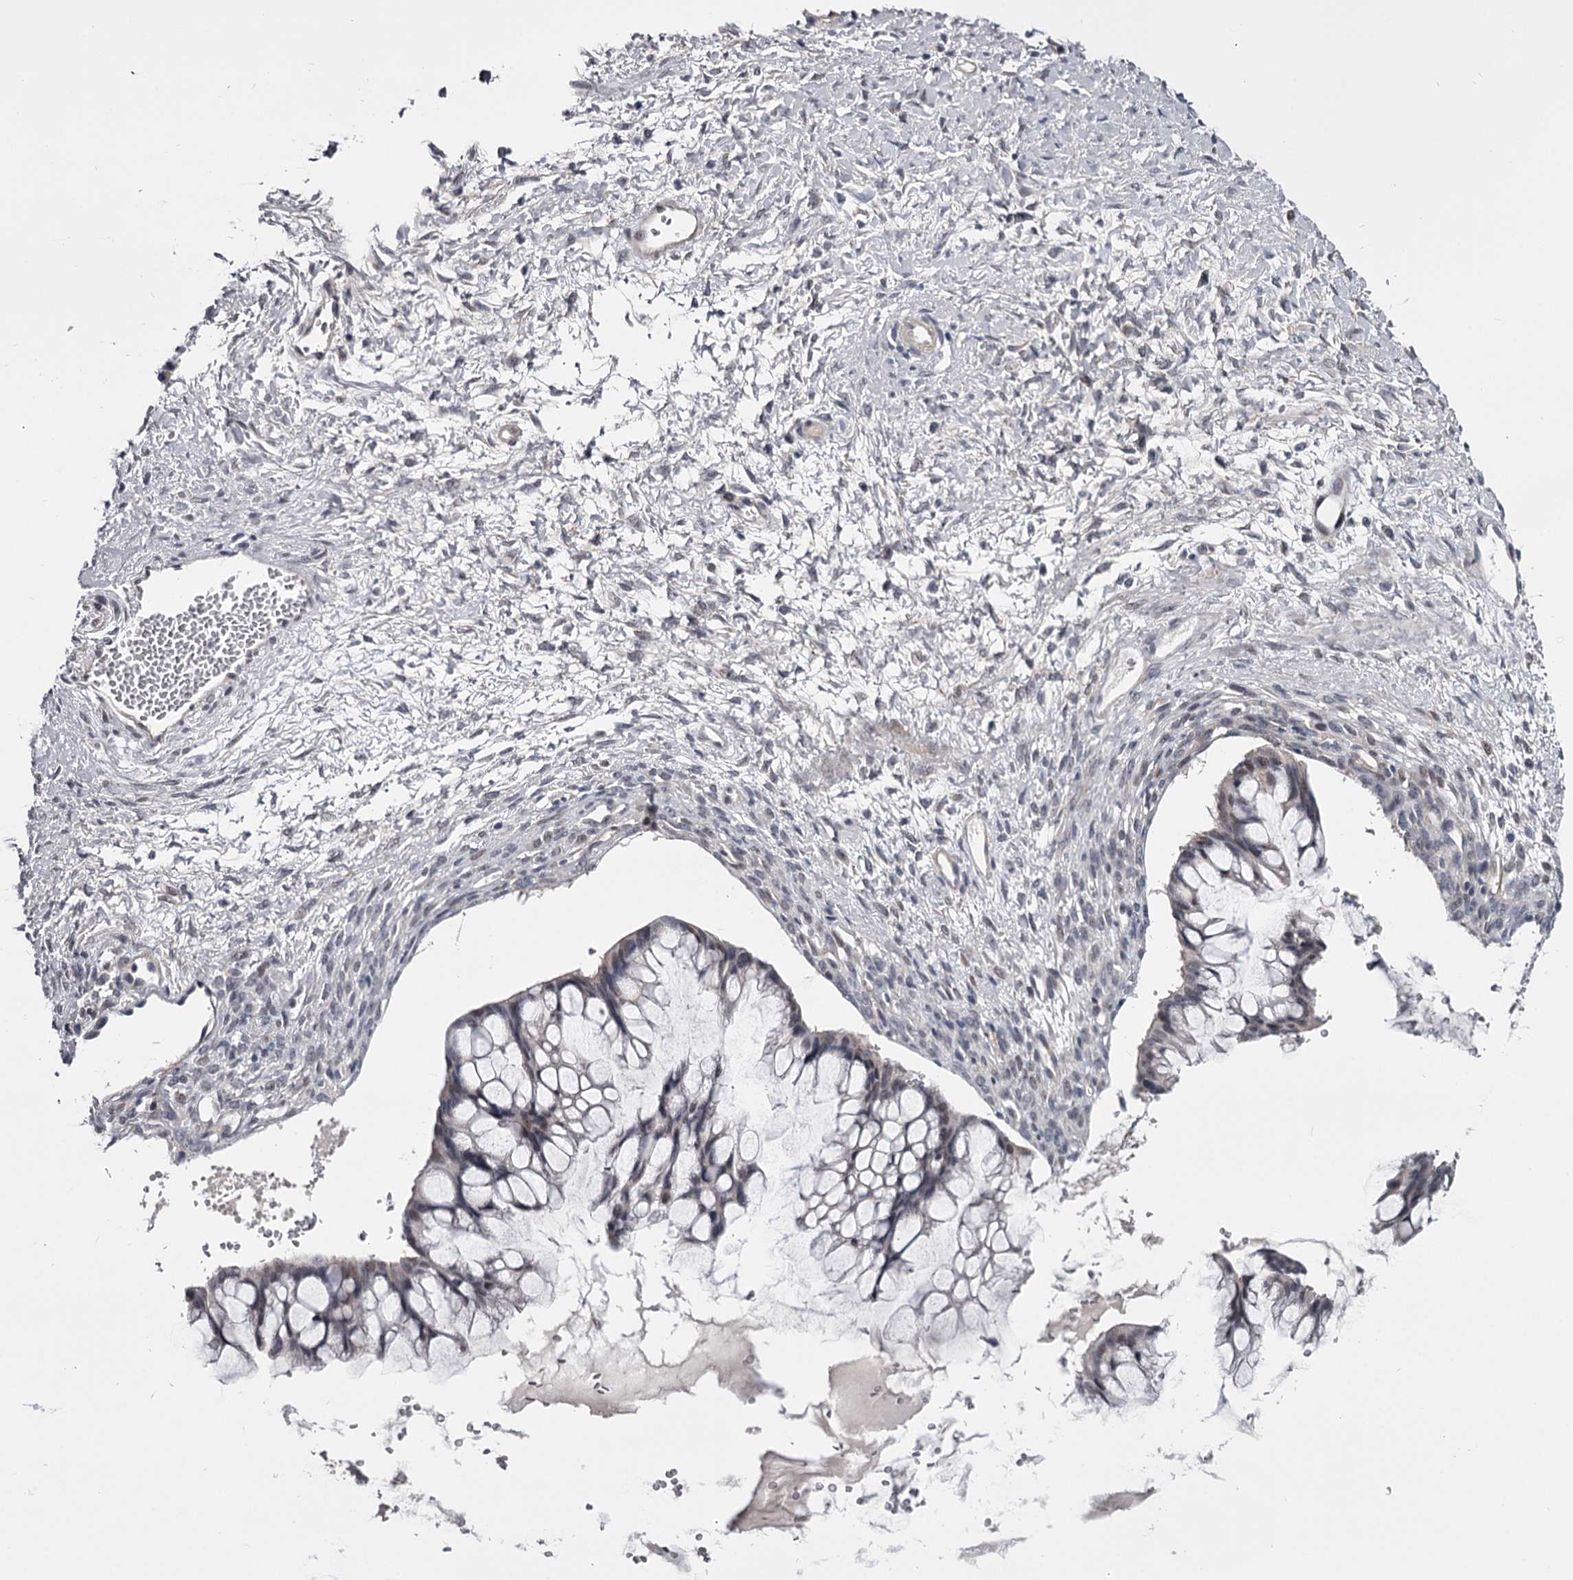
{"staining": {"intensity": "negative", "quantity": "none", "location": "none"}, "tissue": "ovarian cancer", "cell_type": "Tumor cells", "image_type": "cancer", "snomed": [{"axis": "morphology", "description": "Cystadenocarcinoma, mucinous, NOS"}, {"axis": "topography", "description": "Ovary"}], "caption": "Immunohistochemical staining of ovarian cancer reveals no significant positivity in tumor cells.", "gene": "OVOL2", "patient": {"sex": "female", "age": 73}}